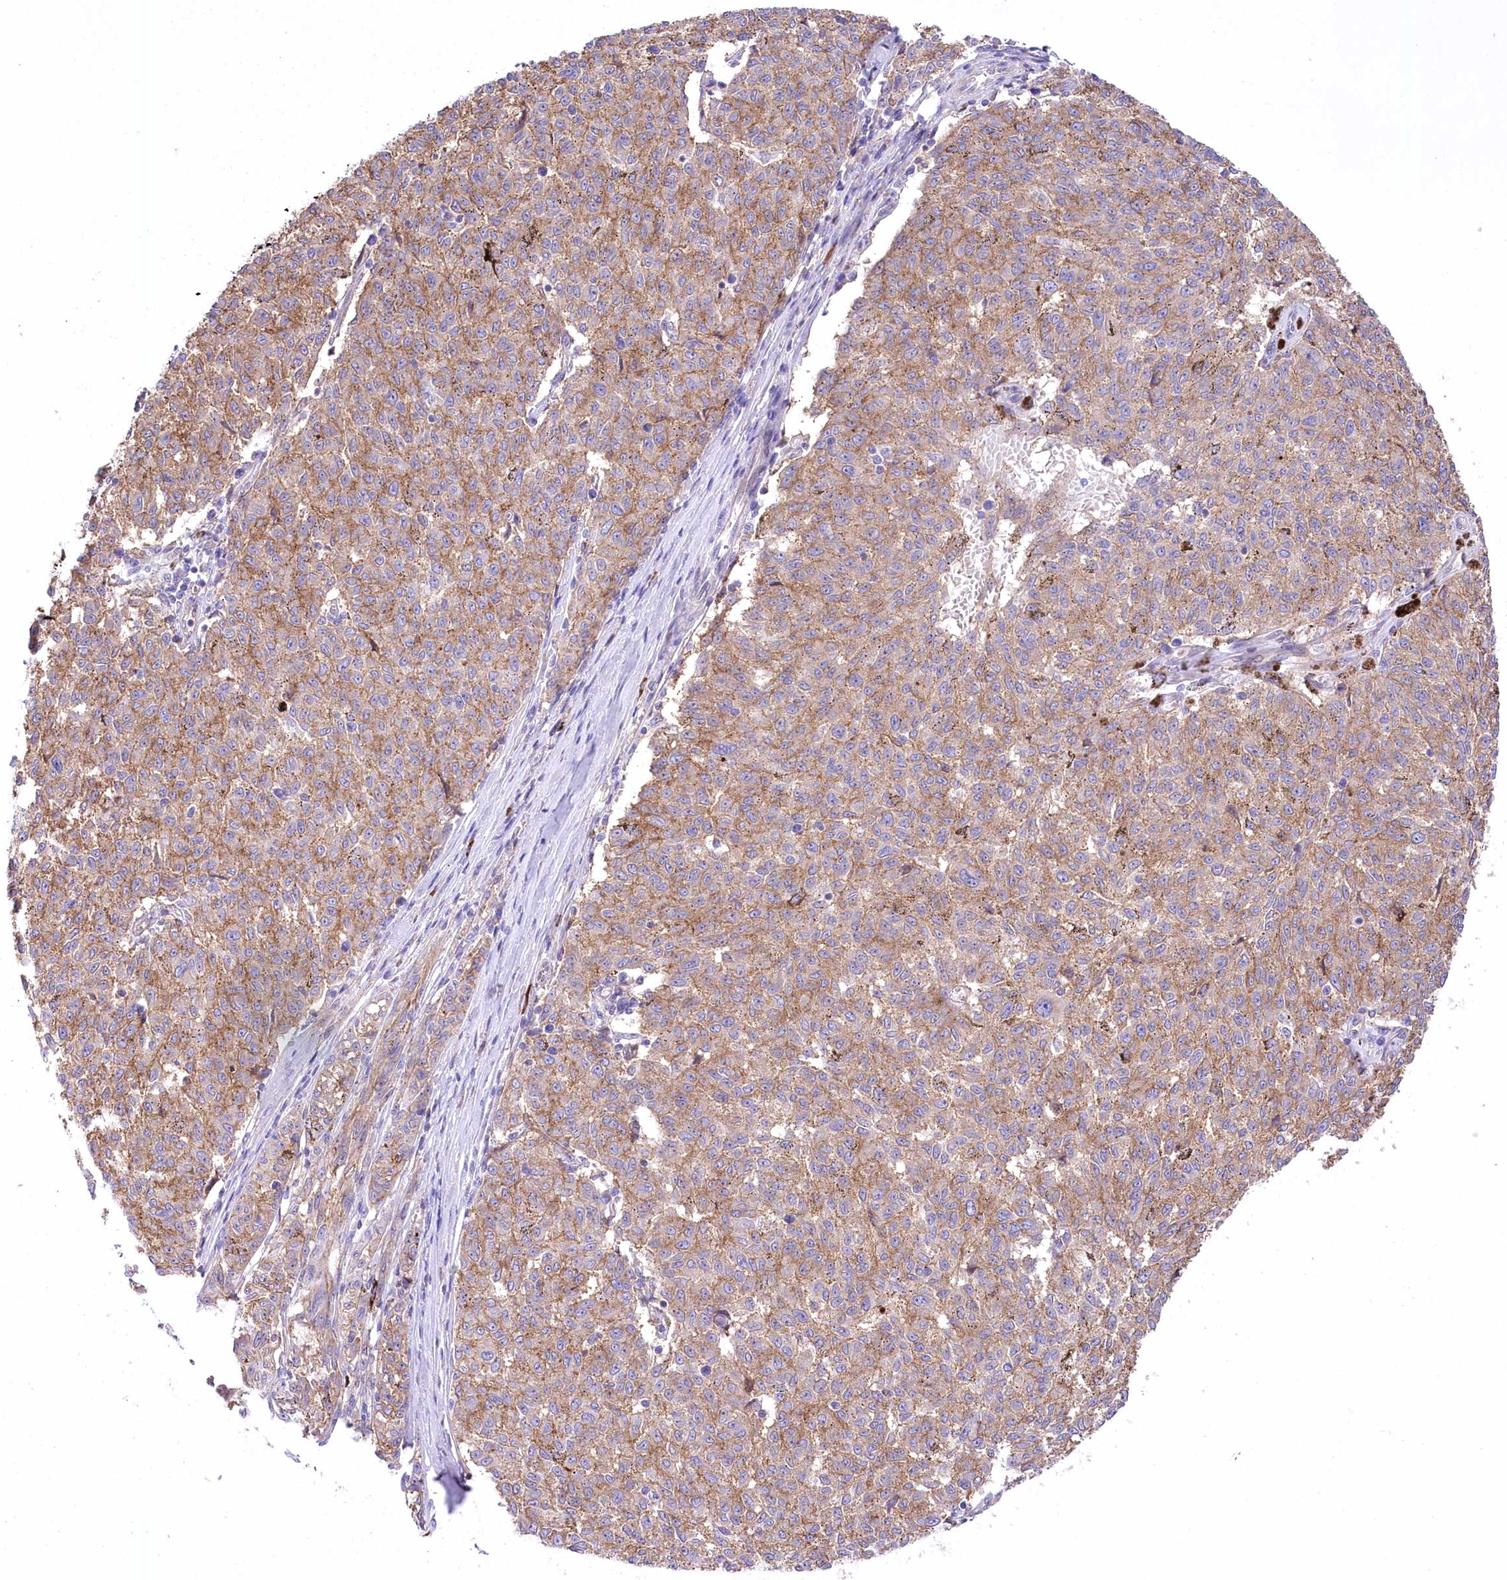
{"staining": {"intensity": "moderate", "quantity": ">75%", "location": "cytoplasmic/membranous"}, "tissue": "melanoma", "cell_type": "Tumor cells", "image_type": "cancer", "snomed": [{"axis": "morphology", "description": "Malignant melanoma, NOS"}, {"axis": "topography", "description": "Skin"}], "caption": "Melanoma tissue reveals moderate cytoplasmic/membranous staining in approximately >75% of tumor cells", "gene": "CEP164", "patient": {"sex": "female", "age": 72}}